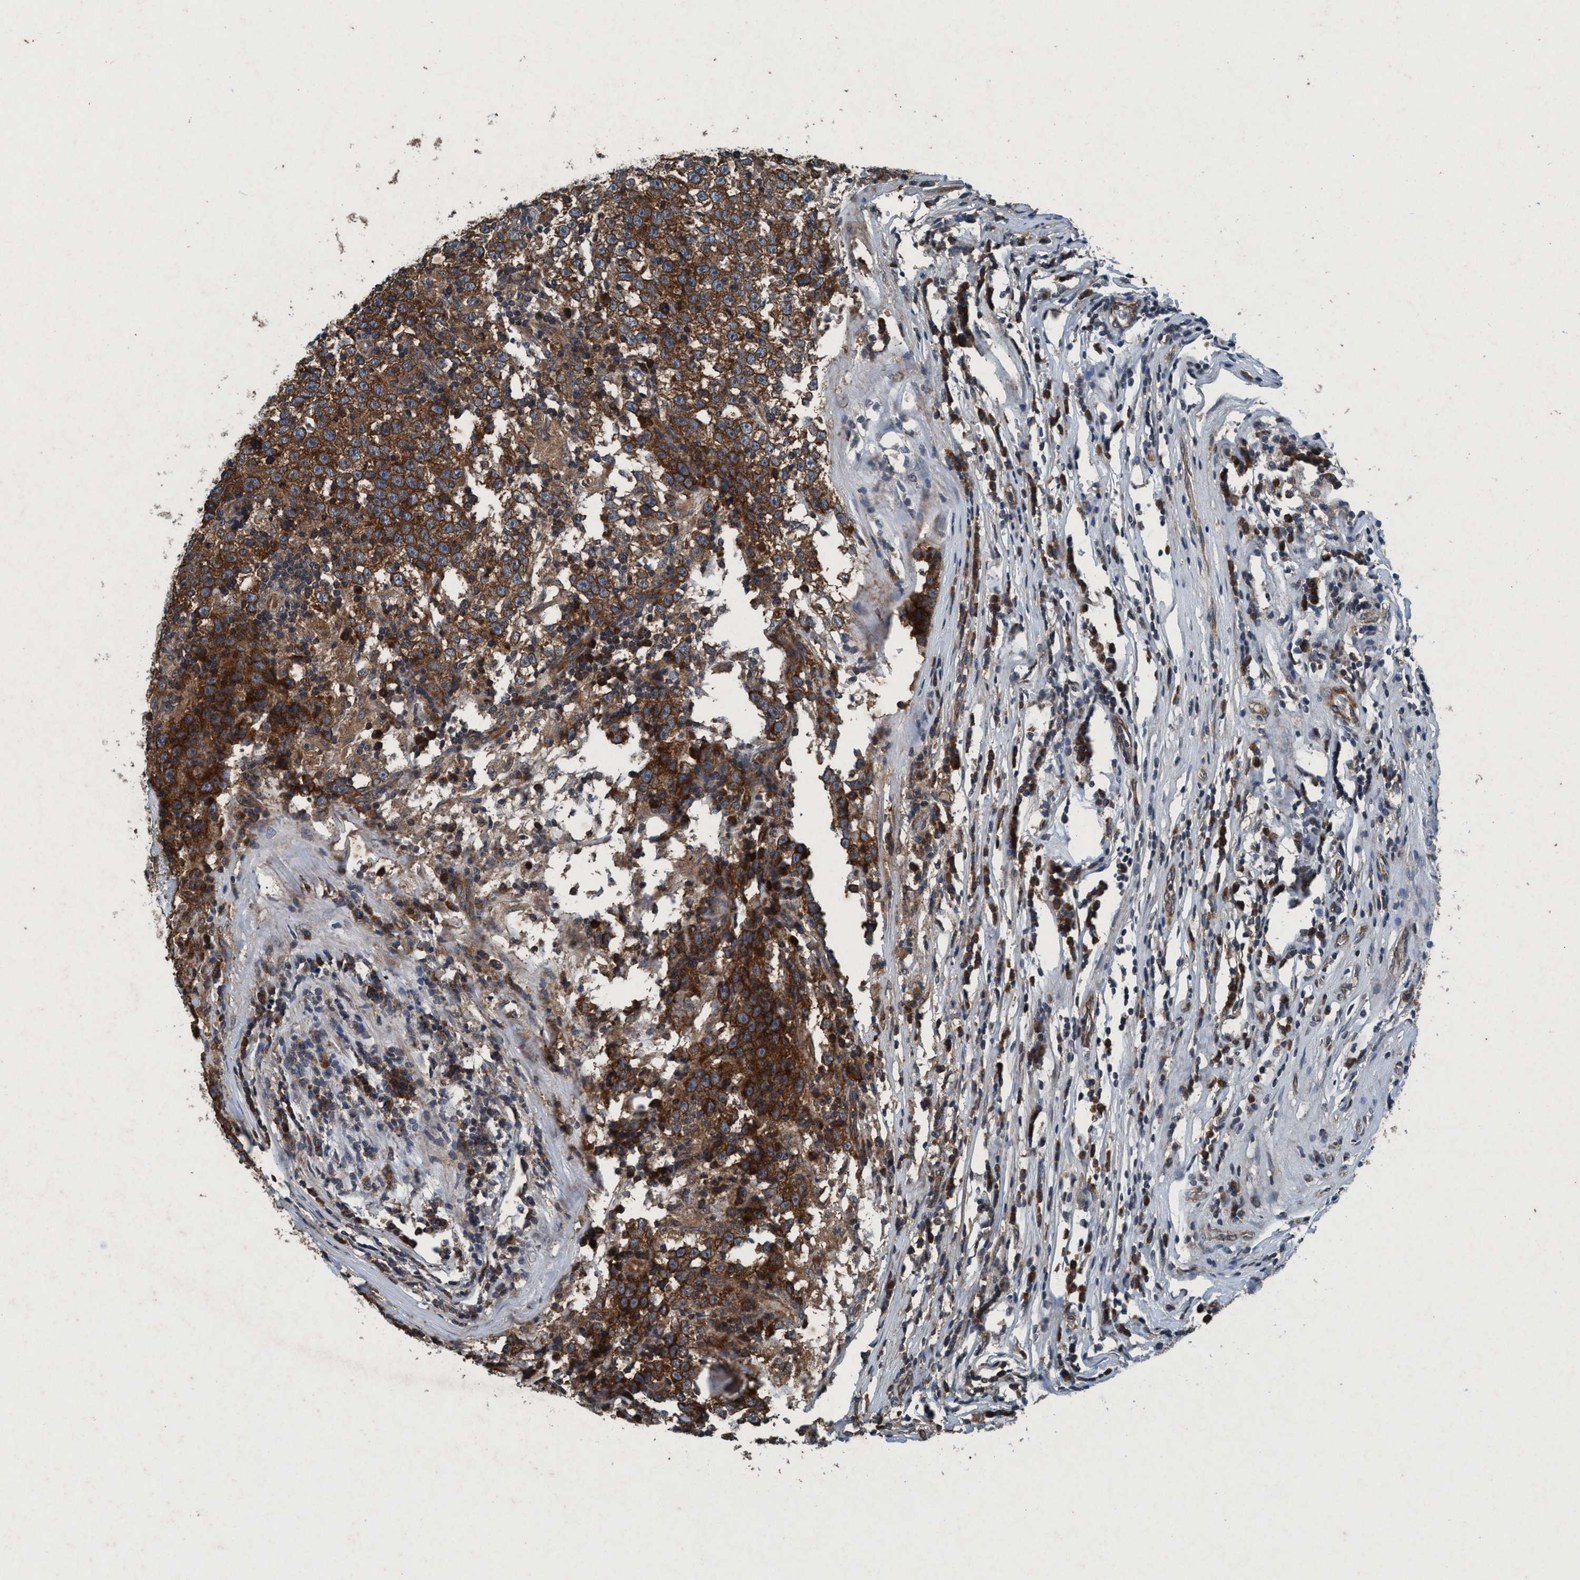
{"staining": {"intensity": "strong", "quantity": ">75%", "location": "cytoplasmic/membranous"}, "tissue": "testis cancer", "cell_type": "Tumor cells", "image_type": "cancer", "snomed": [{"axis": "morphology", "description": "Seminoma, NOS"}, {"axis": "topography", "description": "Testis"}], "caption": "High-magnification brightfield microscopy of testis seminoma stained with DAB (3,3'-diaminobenzidine) (brown) and counterstained with hematoxylin (blue). tumor cells exhibit strong cytoplasmic/membranous positivity is present in about>75% of cells.", "gene": "AKT1S1", "patient": {"sex": "male", "age": 43}}